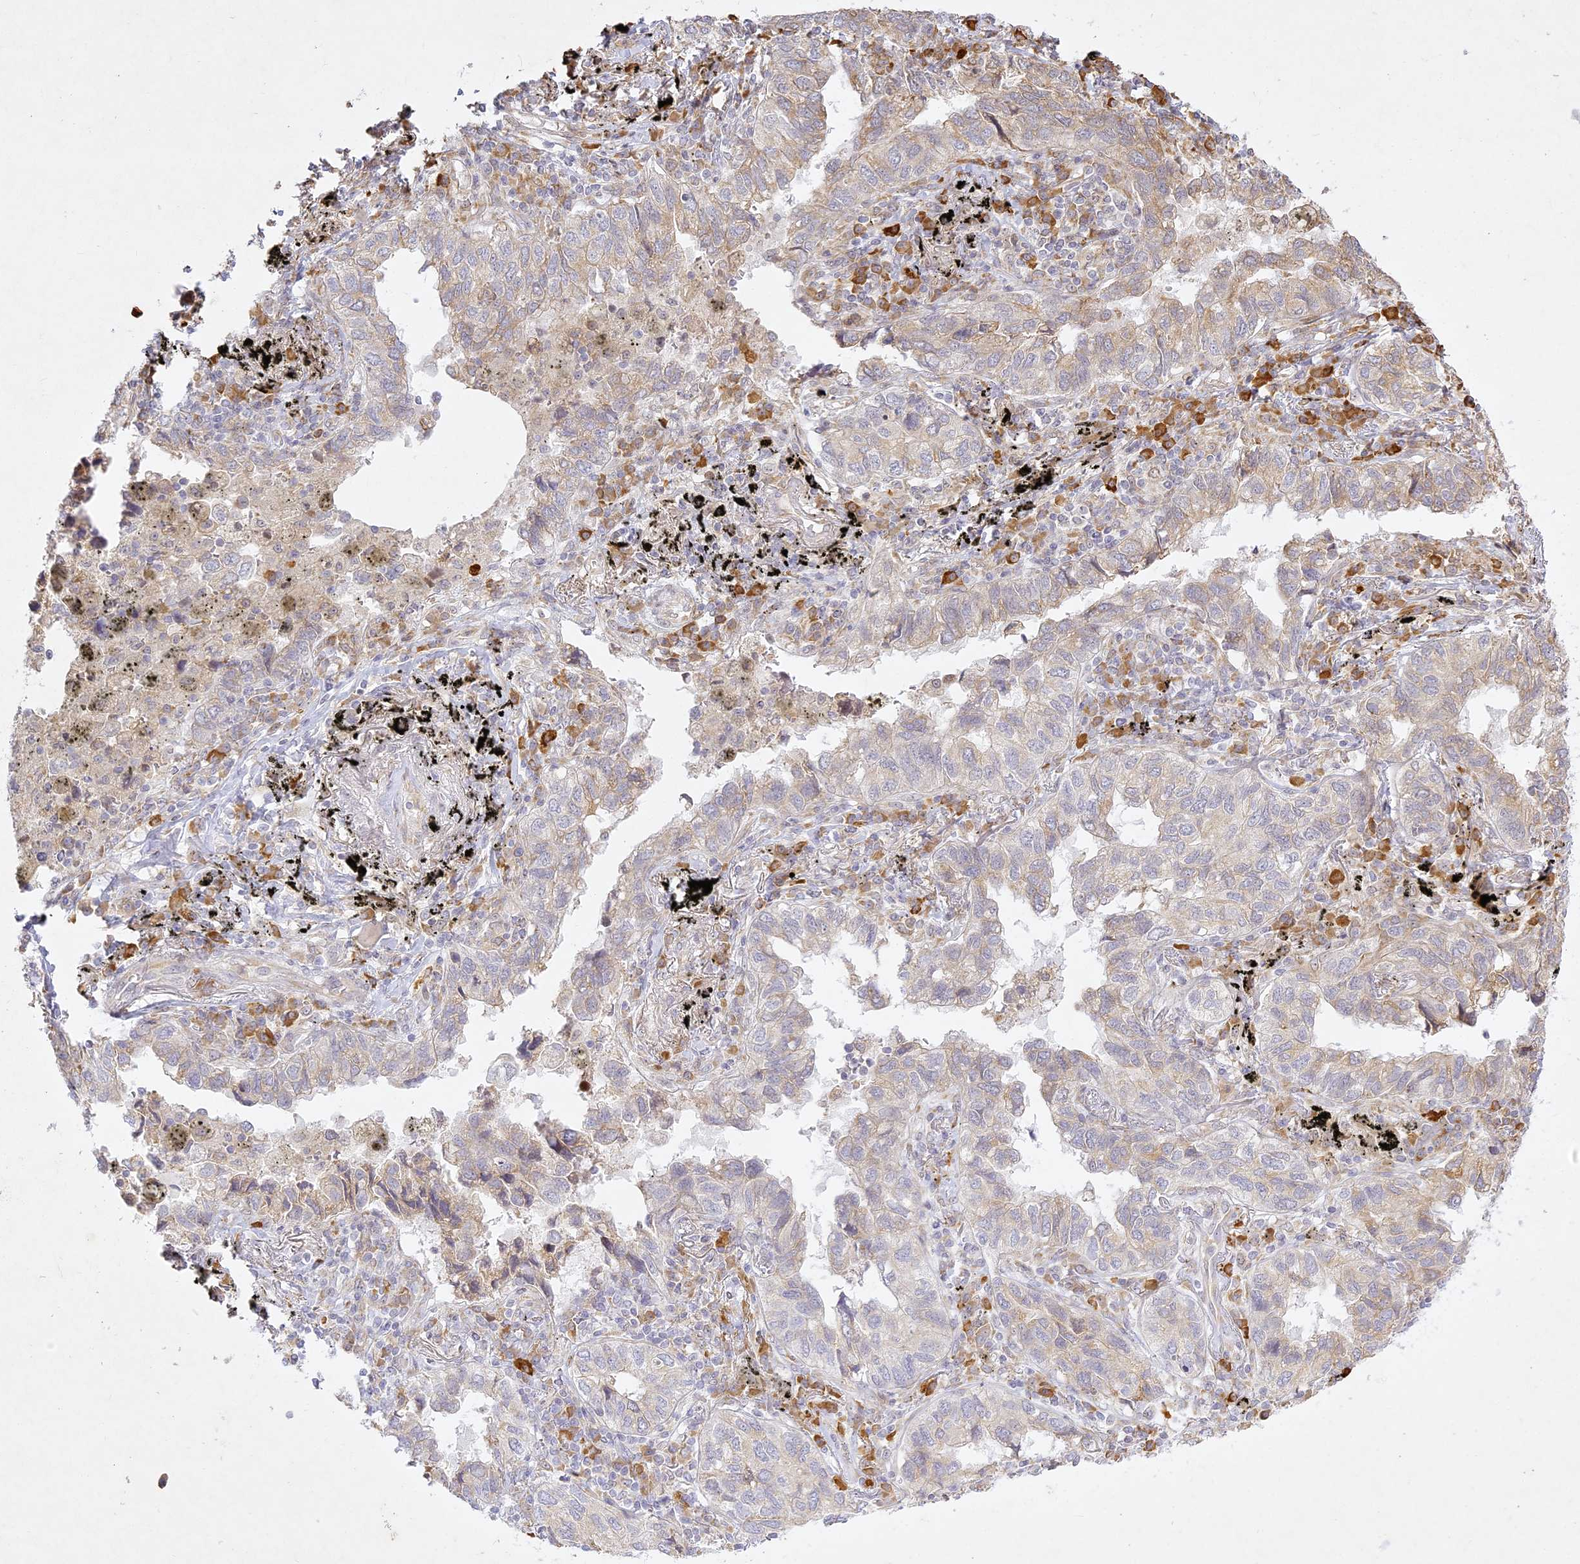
{"staining": {"intensity": "weak", "quantity": "25%-75%", "location": "cytoplasmic/membranous"}, "tissue": "lung cancer", "cell_type": "Tumor cells", "image_type": "cancer", "snomed": [{"axis": "morphology", "description": "Adenocarcinoma, NOS"}, {"axis": "topography", "description": "Lung"}], "caption": "Immunohistochemistry (DAB (3,3'-diaminobenzidine)) staining of human lung cancer exhibits weak cytoplasmic/membranous protein positivity in approximately 25%-75% of tumor cells.", "gene": "SLC30A5", "patient": {"sex": "male", "age": 65}}